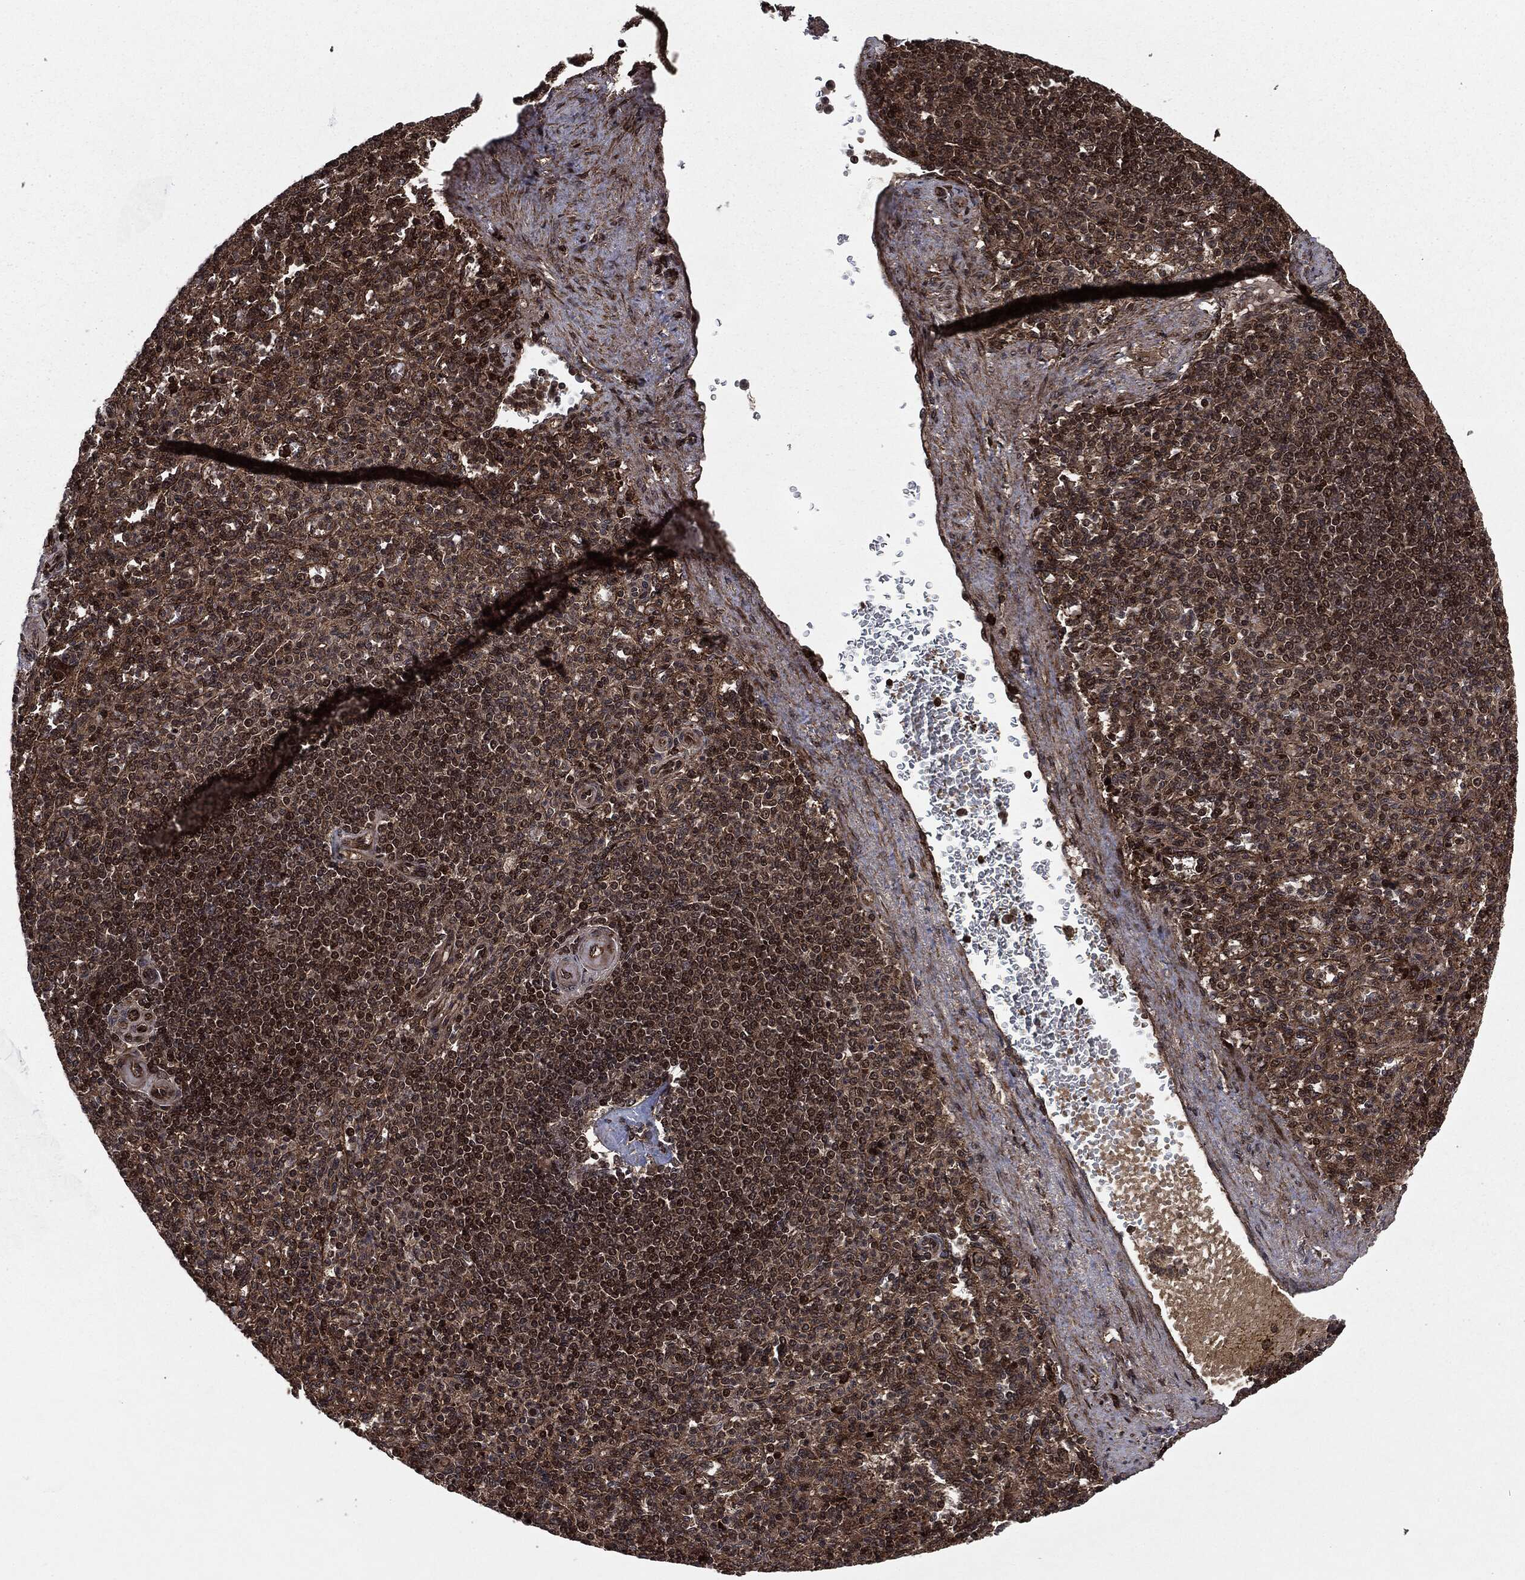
{"staining": {"intensity": "moderate", "quantity": "25%-75%", "location": "nuclear"}, "tissue": "spleen", "cell_type": "Cells in red pulp", "image_type": "normal", "snomed": [{"axis": "morphology", "description": "Normal tissue, NOS"}, {"axis": "topography", "description": "Spleen"}], "caption": "An immunohistochemistry photomicrograph of normal tissue is shown. Protein staining in brown labels moderate nuclear positivity in spleen within cells in red pulp.", "gene": "CARD6", "patient": {"sex": "female", "age": 74}}